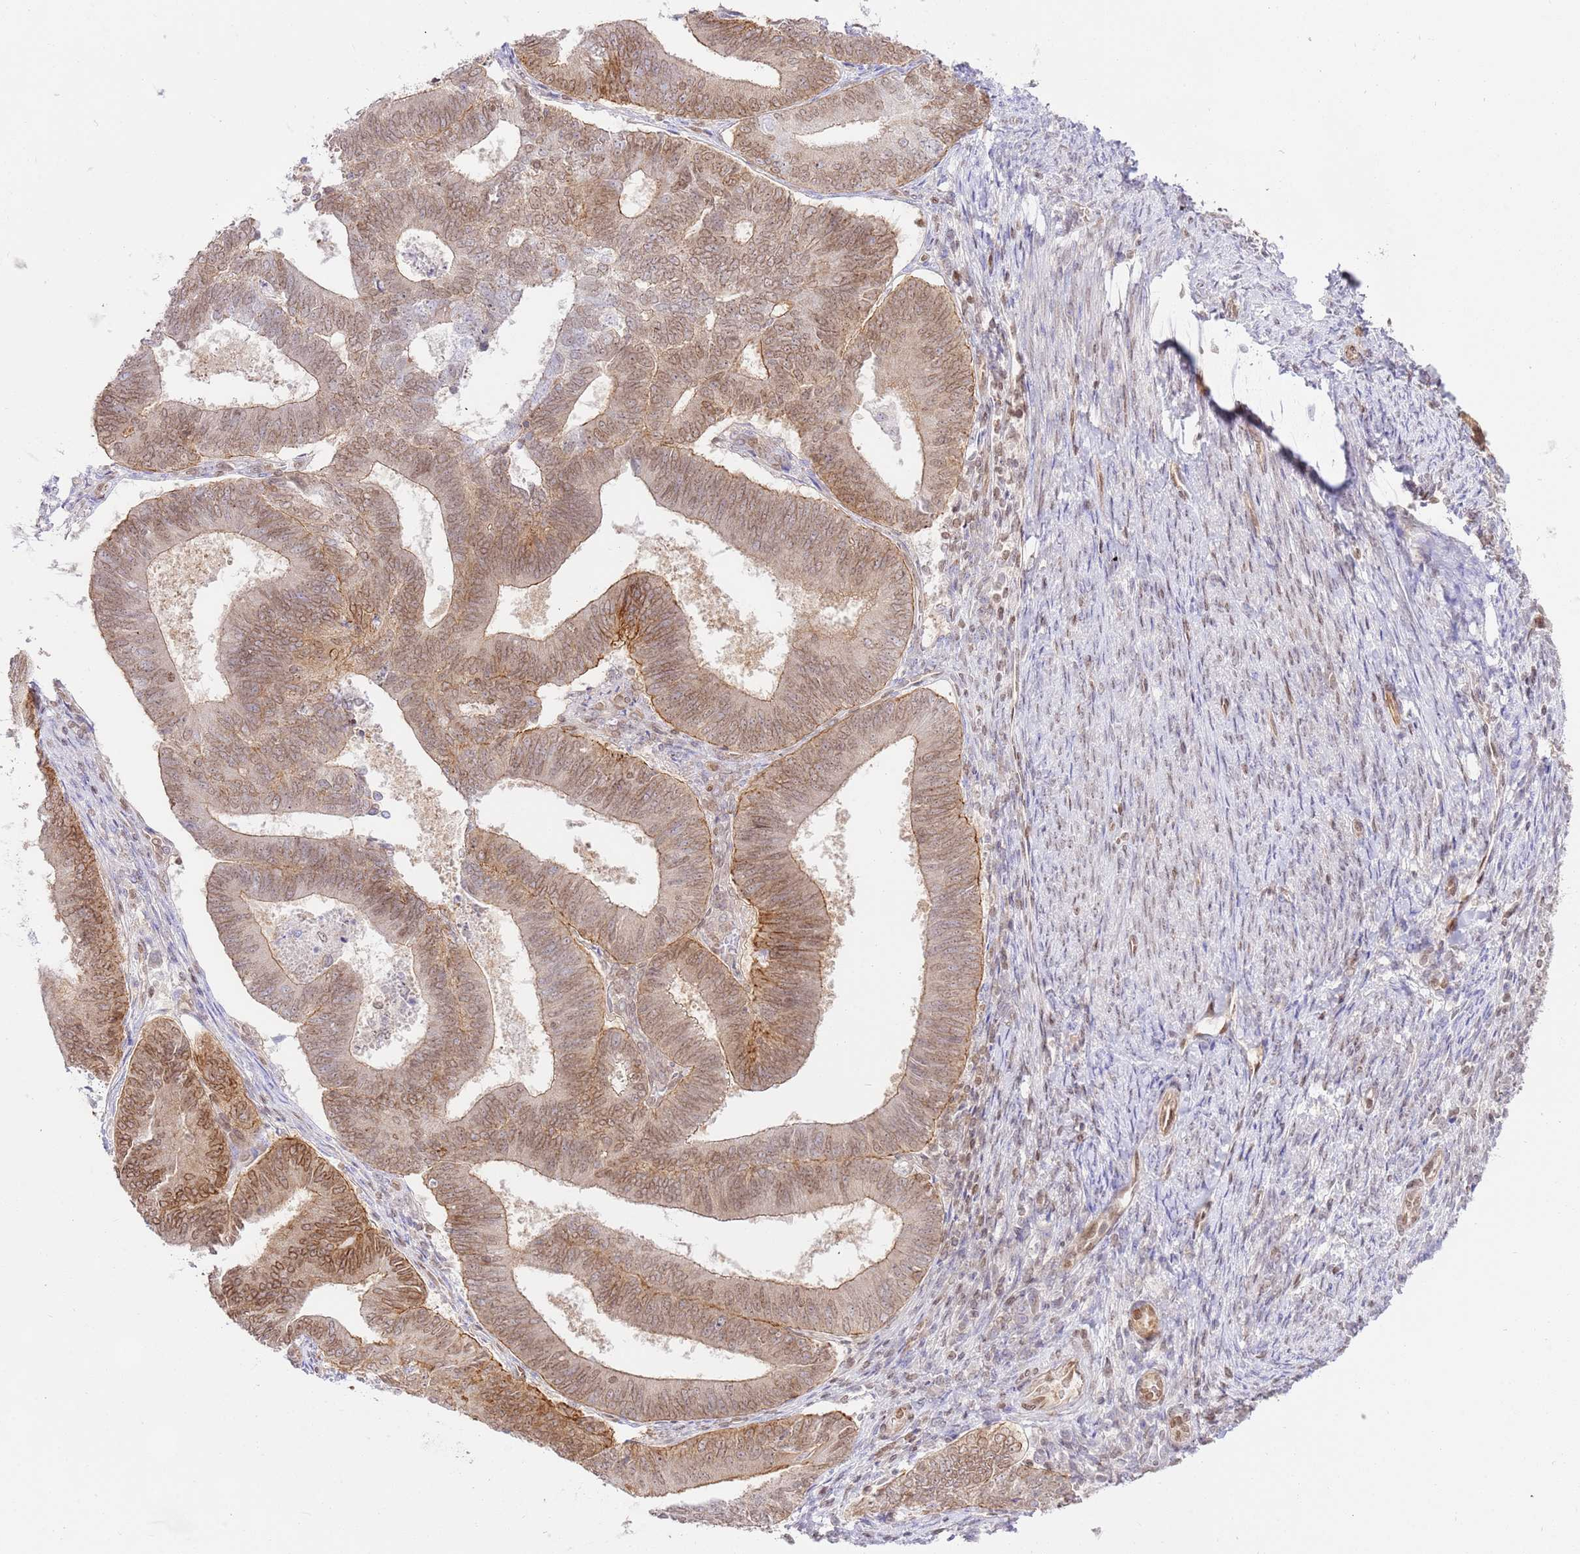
{"staining": {"intensity": "moderate", "quantity": ">75%", "location": "cytoplasmic/membranous,nuclear"}, "tissue": "endometrial cancer", "cell_type": "Tumor cells", "image_type": "cancer", "snomed": [{"axis": "morphology", "description": "Adenocarcinoma, NOS"}, {"axis": "topography", "description": "Endometrium"}], "caption": "Protein staining displays moderate cytoplasmic/membranous and nuclear expression in about >75% of tumor cells in endometrial adenocarcinoma.", "gene": "TRIM37", "patient": {"sex": "female", "age": 70}}